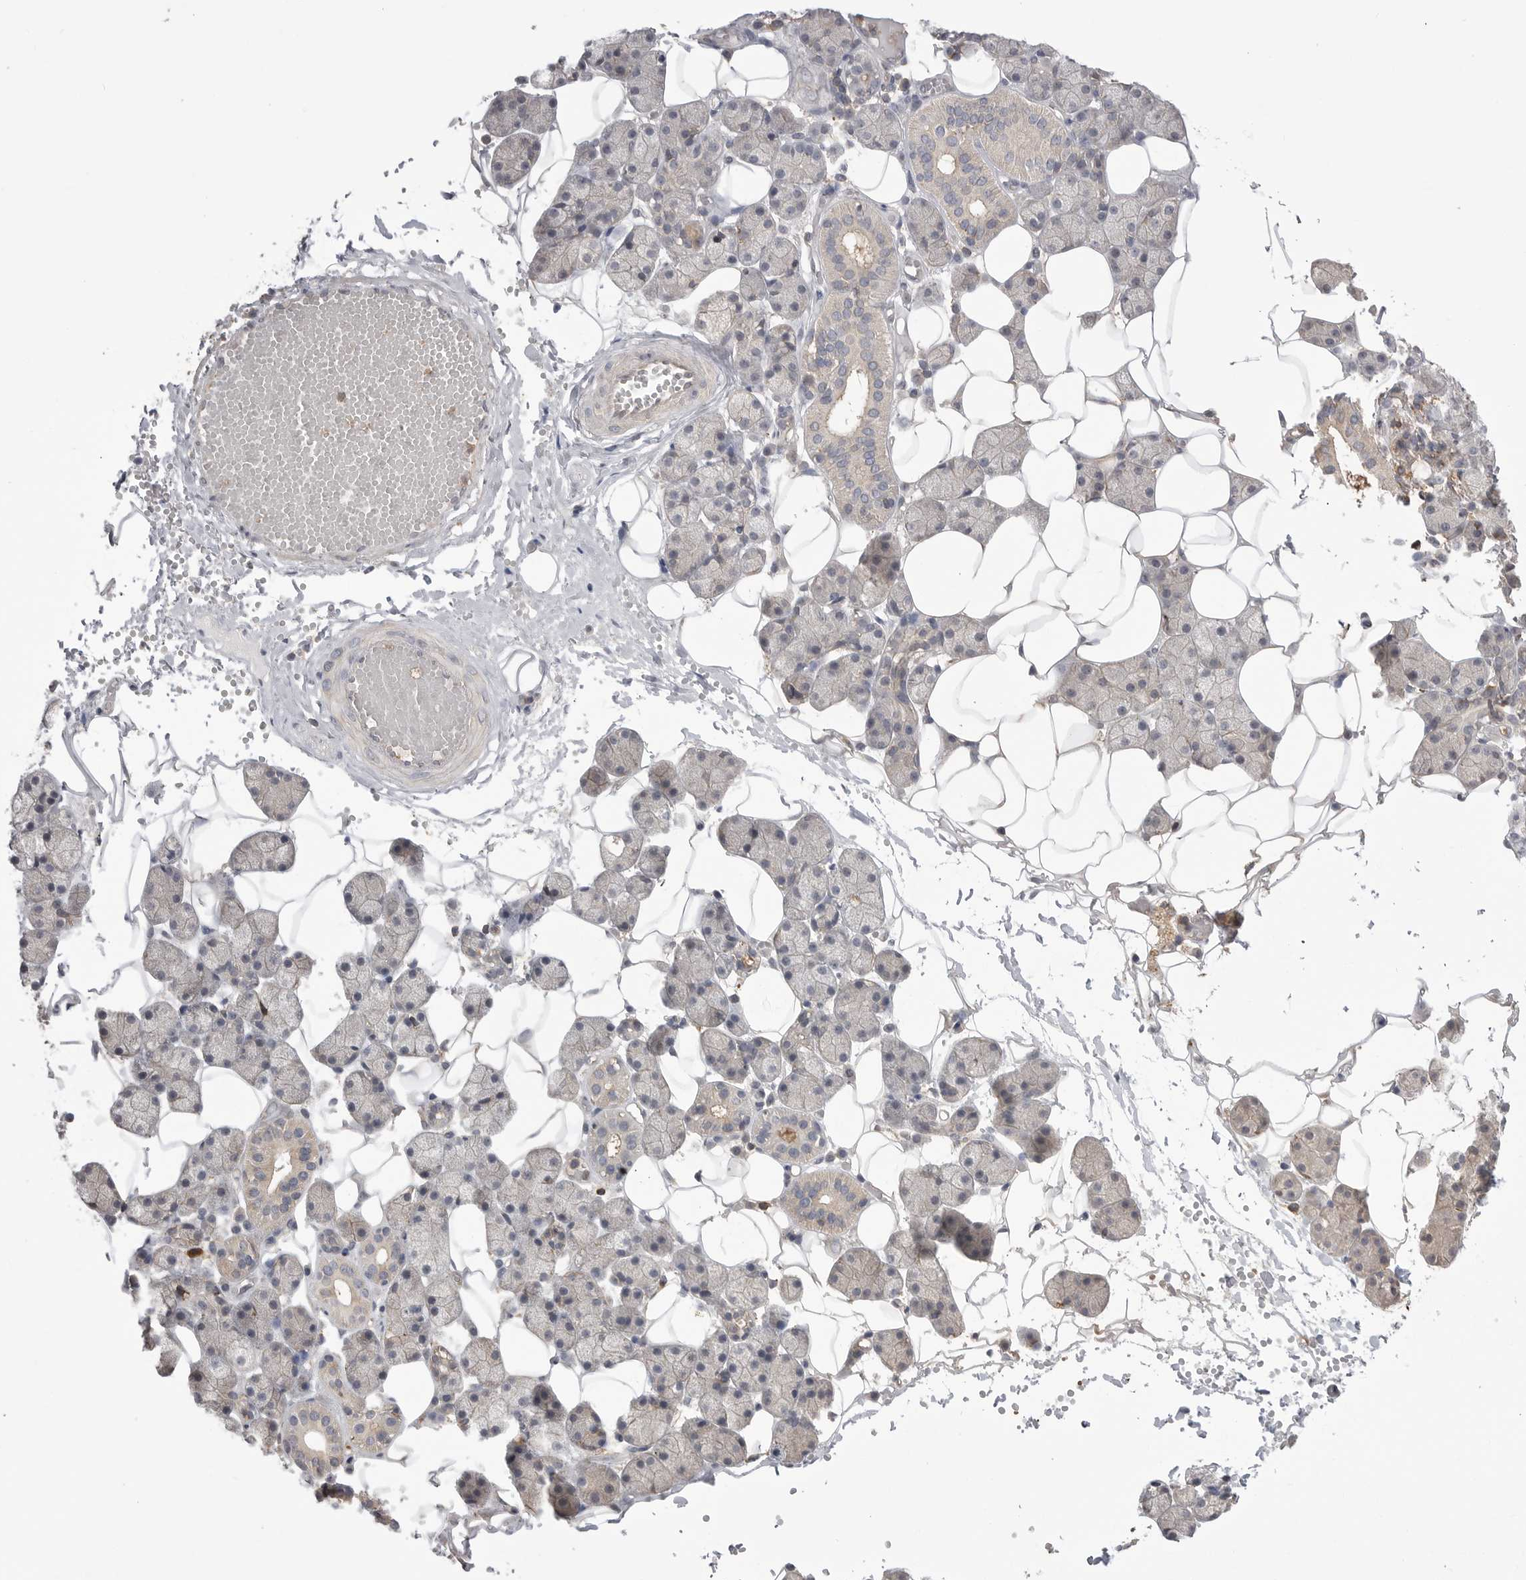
{"staining": {"intensity": "weak", "quantity": "<25%", "location": "cytoplasmic/membranous"}, "tissue": "salivary gland", "cell_type": "Glandular cells", "image_type": "normal", "snomed": [{"axis": "morphology", "description": "Normal tissue, NOS"}, {"axis": "topography", "description": "Salivary gland"}], "caption": "An immunohistochemistry (IHC) histopathology image of benign salivary gland is shown. There is no staining in glandular cells of salivary gland.", "gene": "TOP2A", "patient": {"sex": "female", "age": 33}}